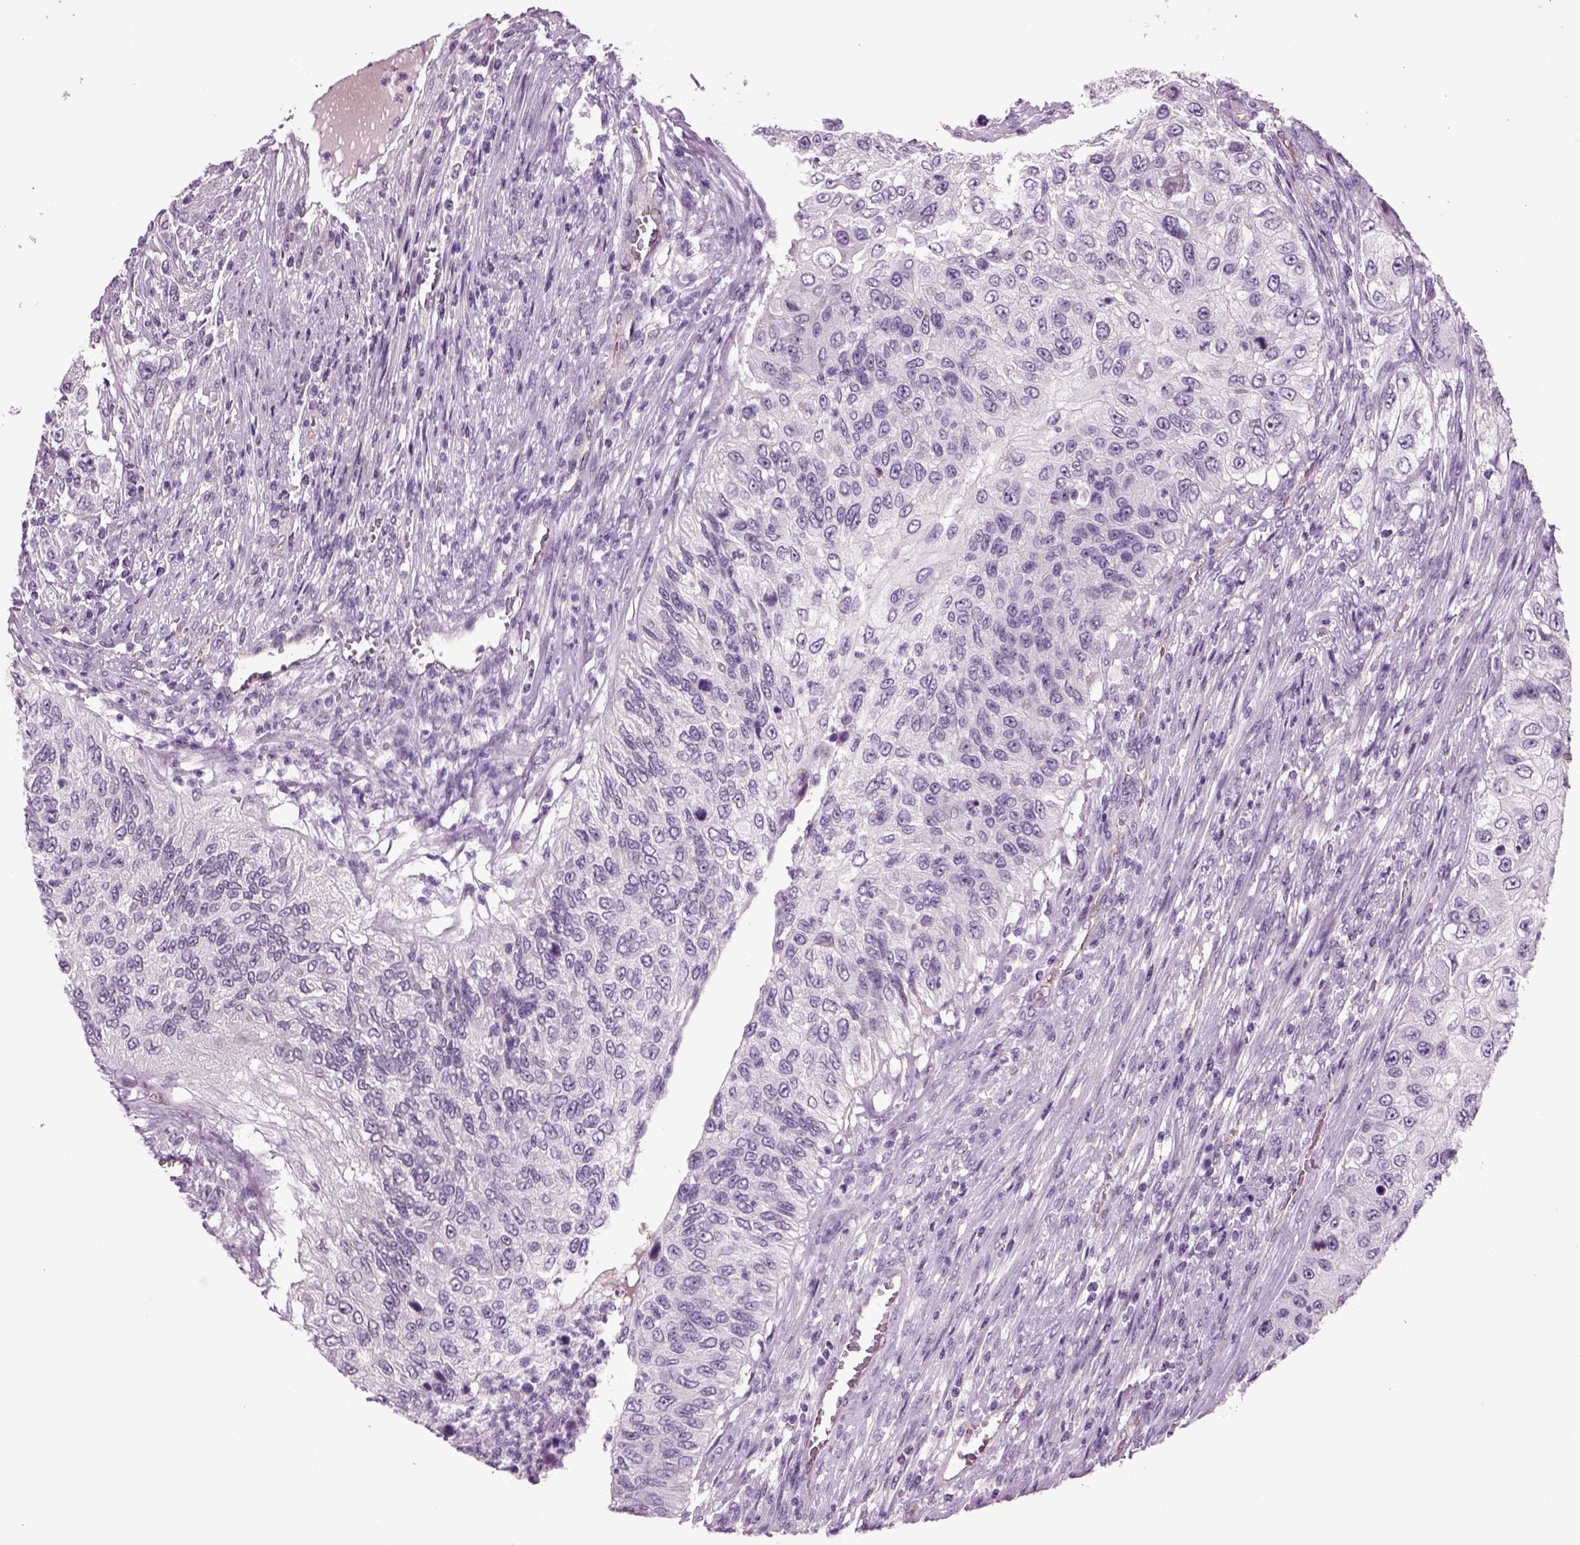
{"staining": {"intensity": "negative", "quantity": "none", "location": "none"}, "tissue": "urothelial cancer", "cell_type": "Tumor cells", "image_type": "cancer", "snomed": [{"axis": "morphology", "description": "Urothelial carcinoma, High grade"}, {"axis": "topography", "description": "Urinary bladder"}], "caption": "DAB (3,3'-diaminobenzidine) immunohistochemical staining of human urothelial carcinoma (high-grade) shows no significant positivity in tumor cells. (Stains: DAB (3,3'-diaminobenzidine) immunohistochemistry with hematoxylin counter stain, Microscopy: brightfield microscopy at high magnification).", "gene": "COL9A2", "patient": {"sex": "female", "age": 60}}